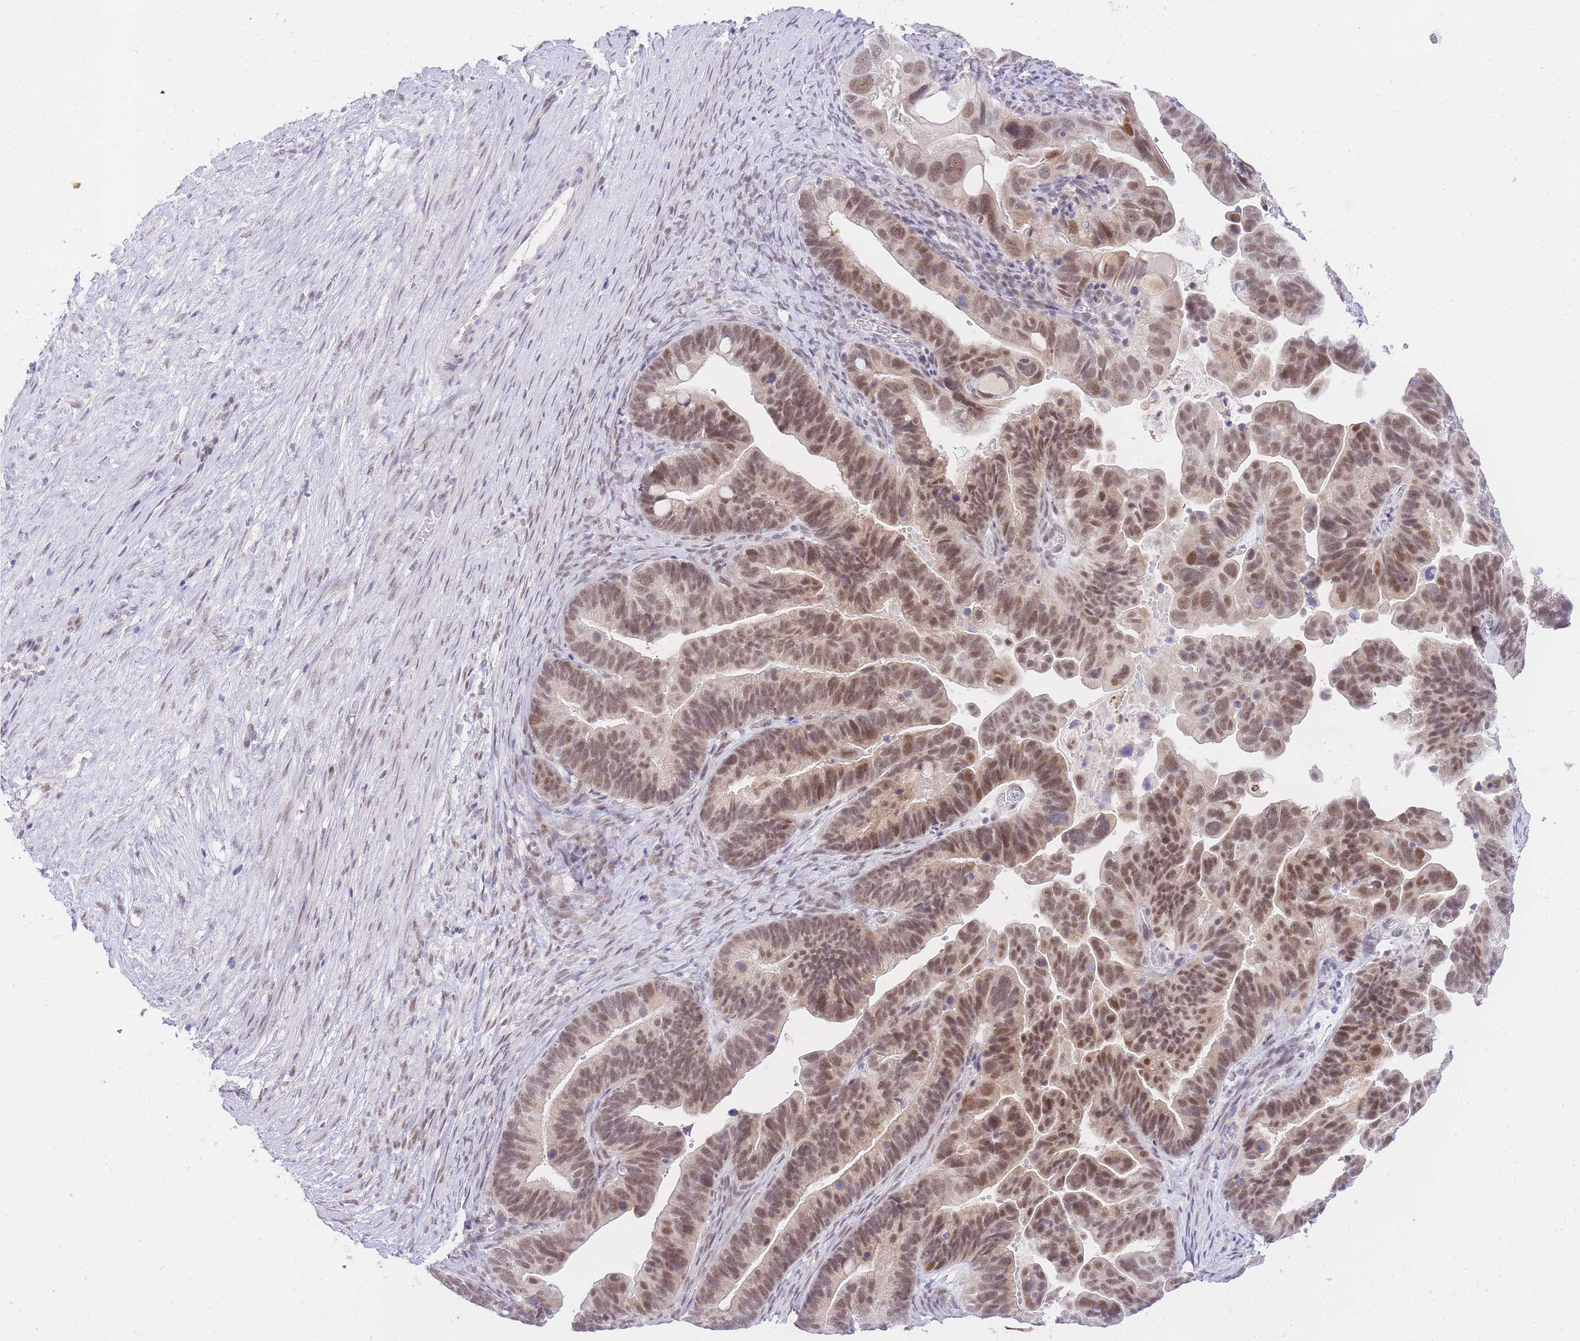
{"staining": {"intensity": "moderate", "quantity": ">75%", "location": "nuclear"}, "tissue": "ovarian cancer", "cell_type": "Tumor cells", "image_type": "cancer", "snomed": [{"axis": "morphology", "description": "Cystadenocarcinoma, serous, NOS"}, {"axis": "topography", "description": "Ovary"}], "caption": "An immunohistochemistry (IHC) micrograph of tumor tissue is shown. Protein staining in brown highlights moderate nuclear positivity in ovarian serous cystadenocarcinoma within tumor cells.", "gene": "UBXN7", "patient": {"sex": "female", "age": 56}}